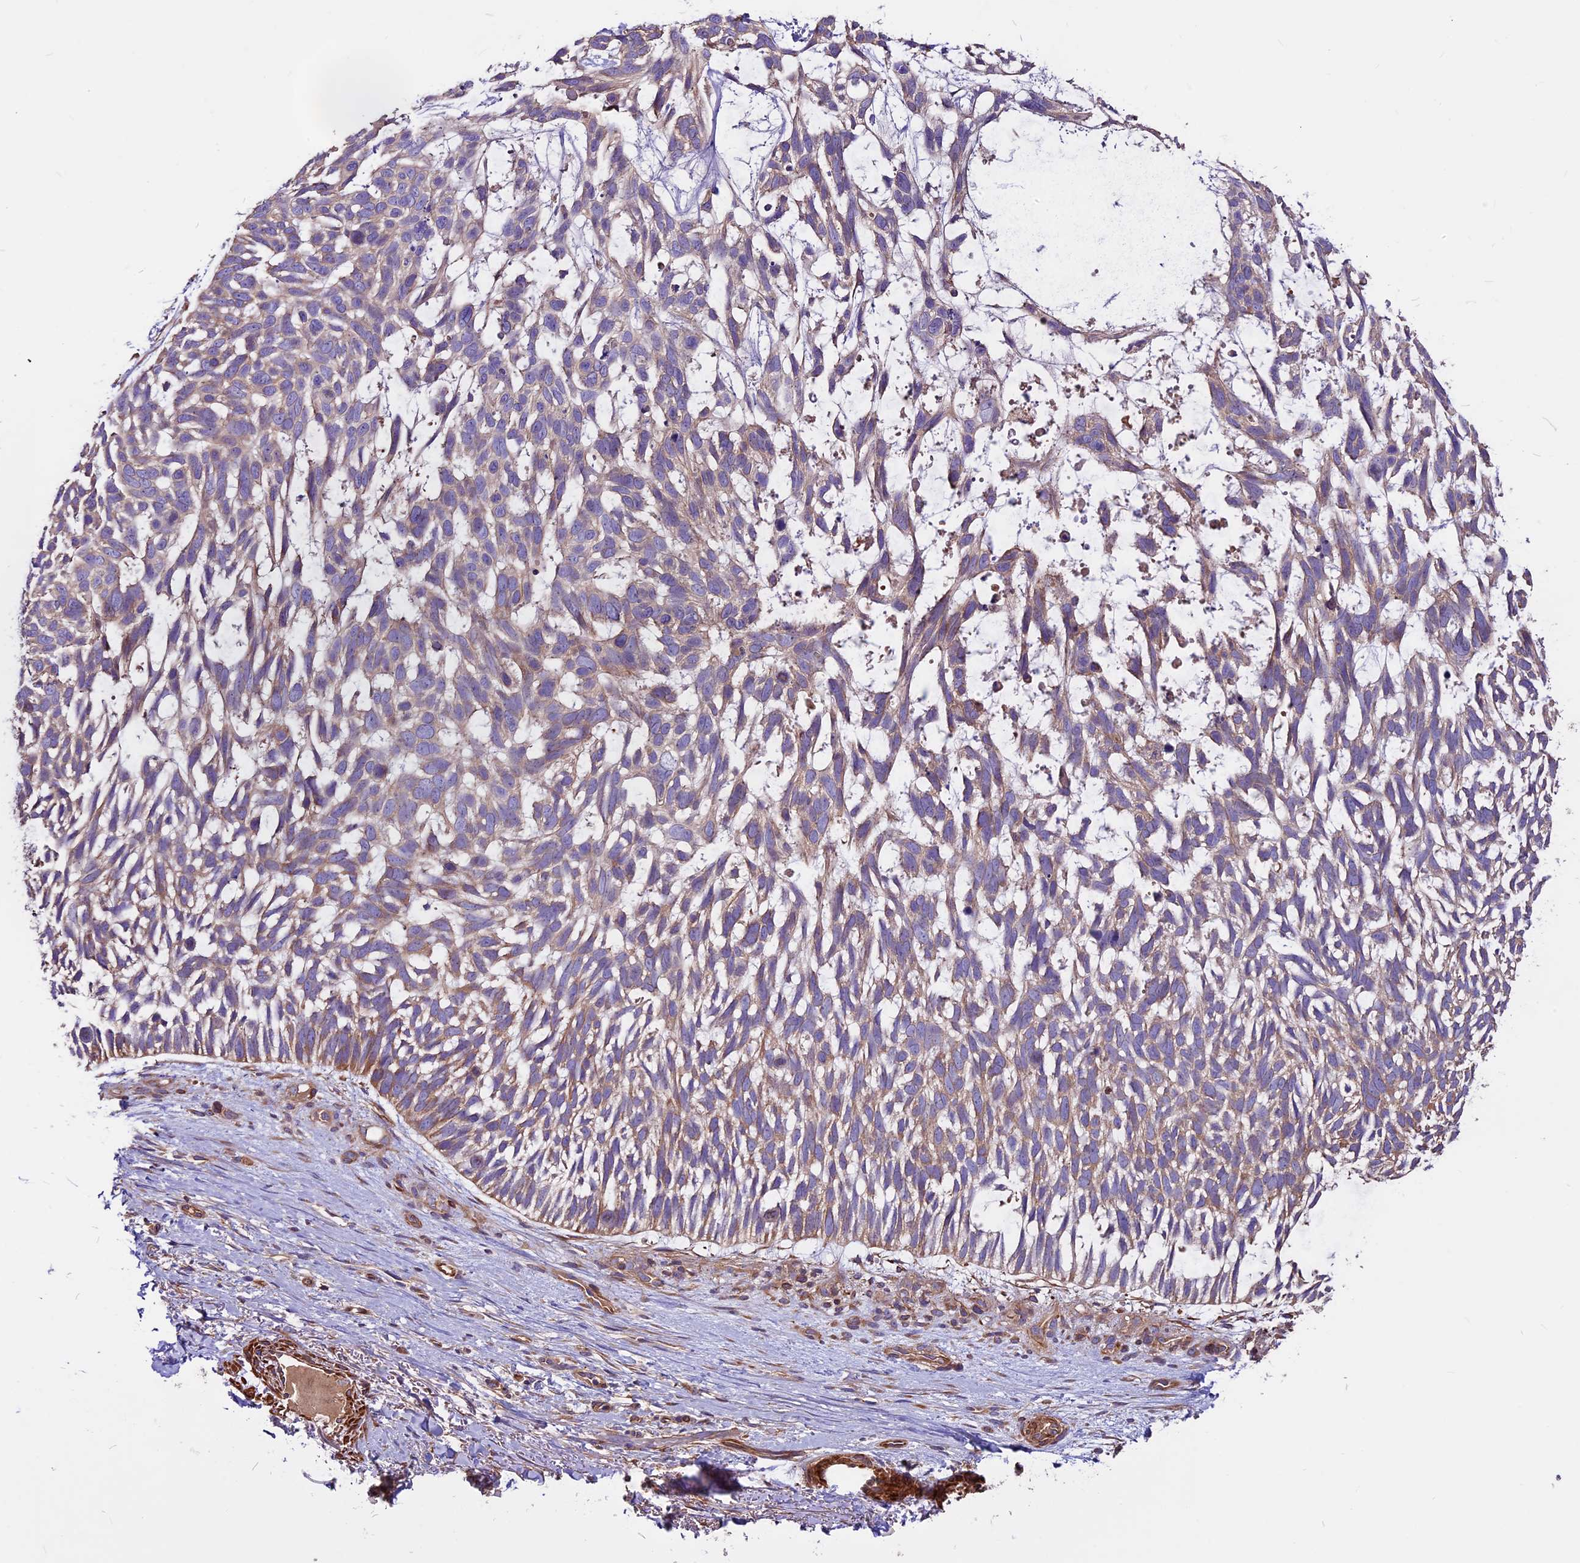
{"staining": {"intensity": "moderate", "quantity": ">75%", "location": "cytoplasmic/membranous"}, "tissue": "skin cancer", "cell_type": "Tumor cells", "image_type": "cancer", "snomed": [{"axis": "morphology", "description": "Basal cell carcinoma"}, {"axis": "topography", "description": "Skin"}], "caption": "The image reveals immunohistochemical staining of skin cancer (basal cell carcinoma). There is moderate cytoplasmic/membranous positivity is appreciated in about >75% of tumor cells. (Brightfield microscopy of DAB IHC at high magnification).", "gene": "ANO3", "patient": {"sex": "male", "age": 88}}